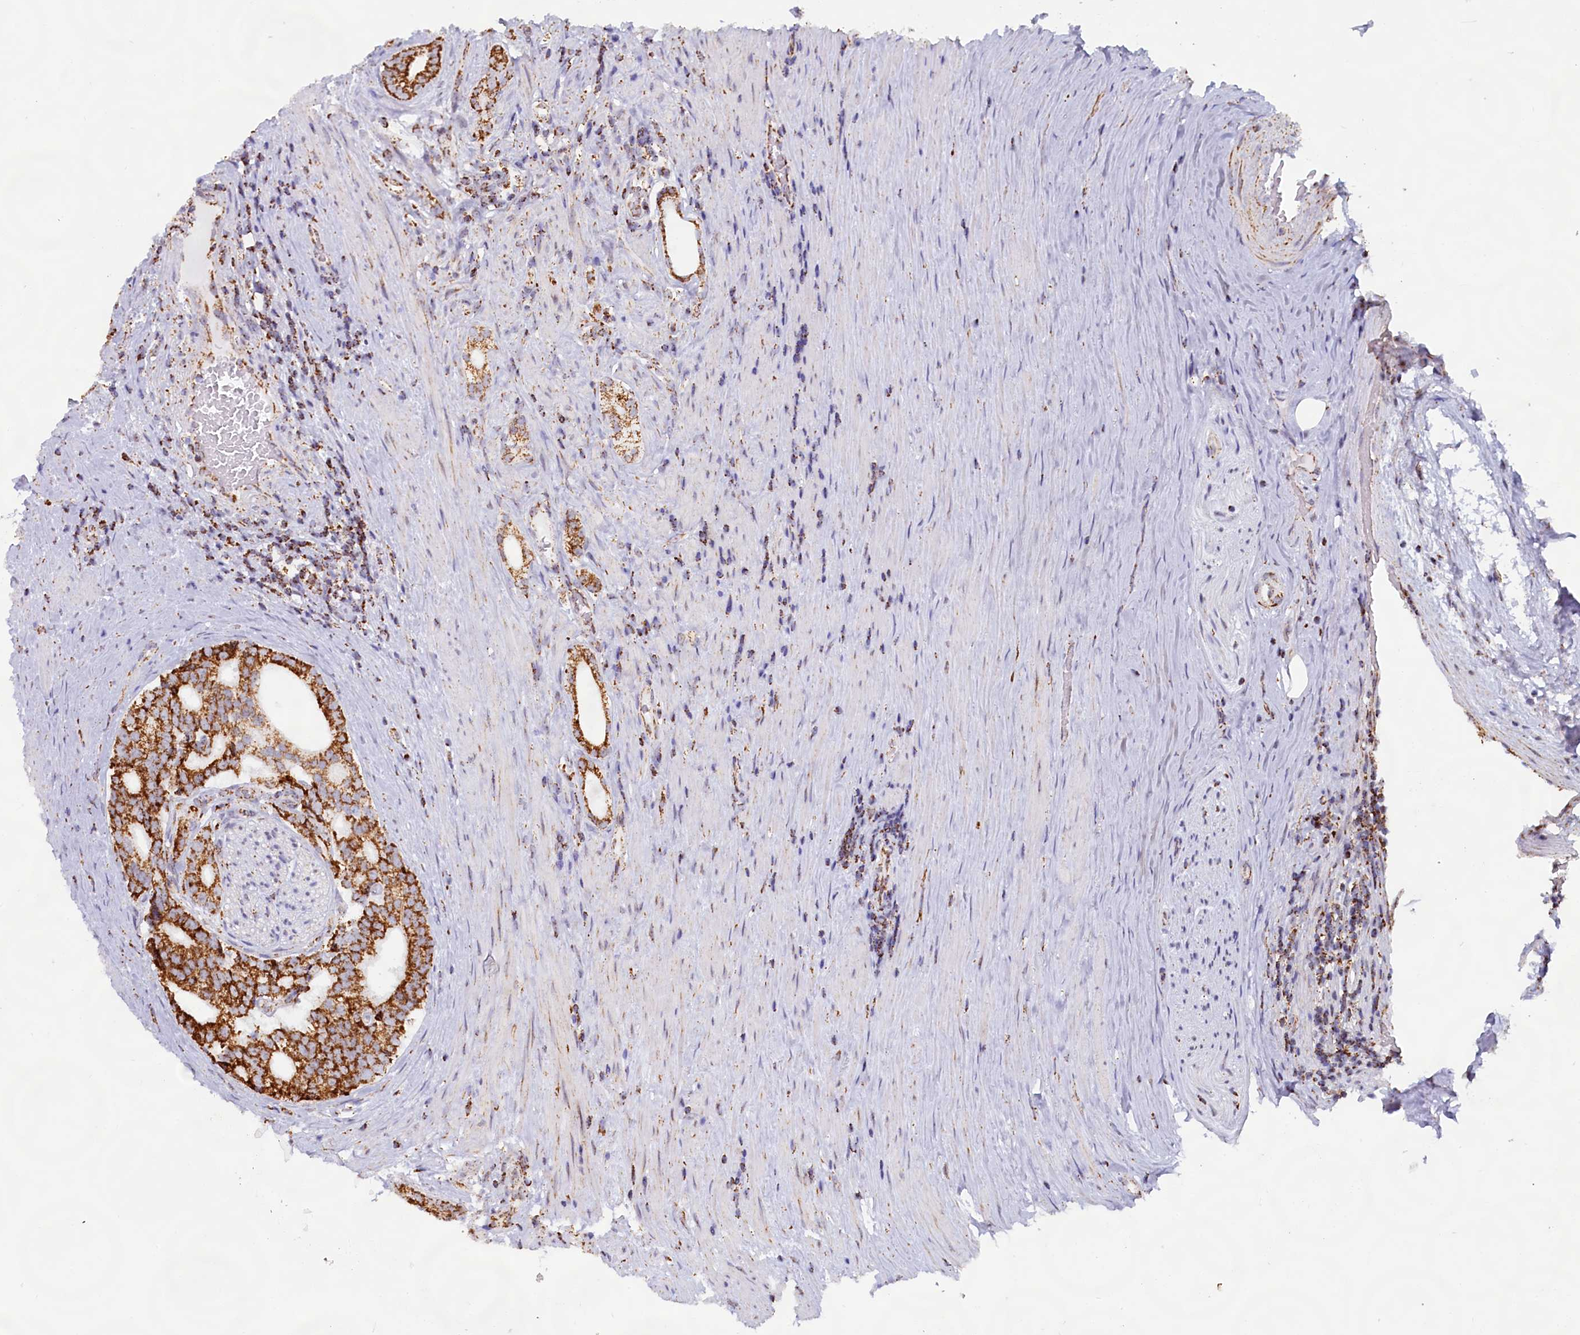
{"staining": {"intensity": "strong", "quantity": ">75%", "location": "cytoplasmic/membranous"}, "tissue": "prostate cancer", "cell_type": "Tumor cells", "image_type": "cancer", "snomed": [{"axis": "morphology", "description": "Adenocarcinoma, Low grade"}, {"axis": "topography", "description": "Prostate"}], "caption": "Protein staining by immunohistochemistry (IHC) reveals strong cytoplasmic/membranous staining in about >75% of tumor cells in prostate cancer.", "gene": "C1D", "patient": {"sex": "male", "age": 71}}